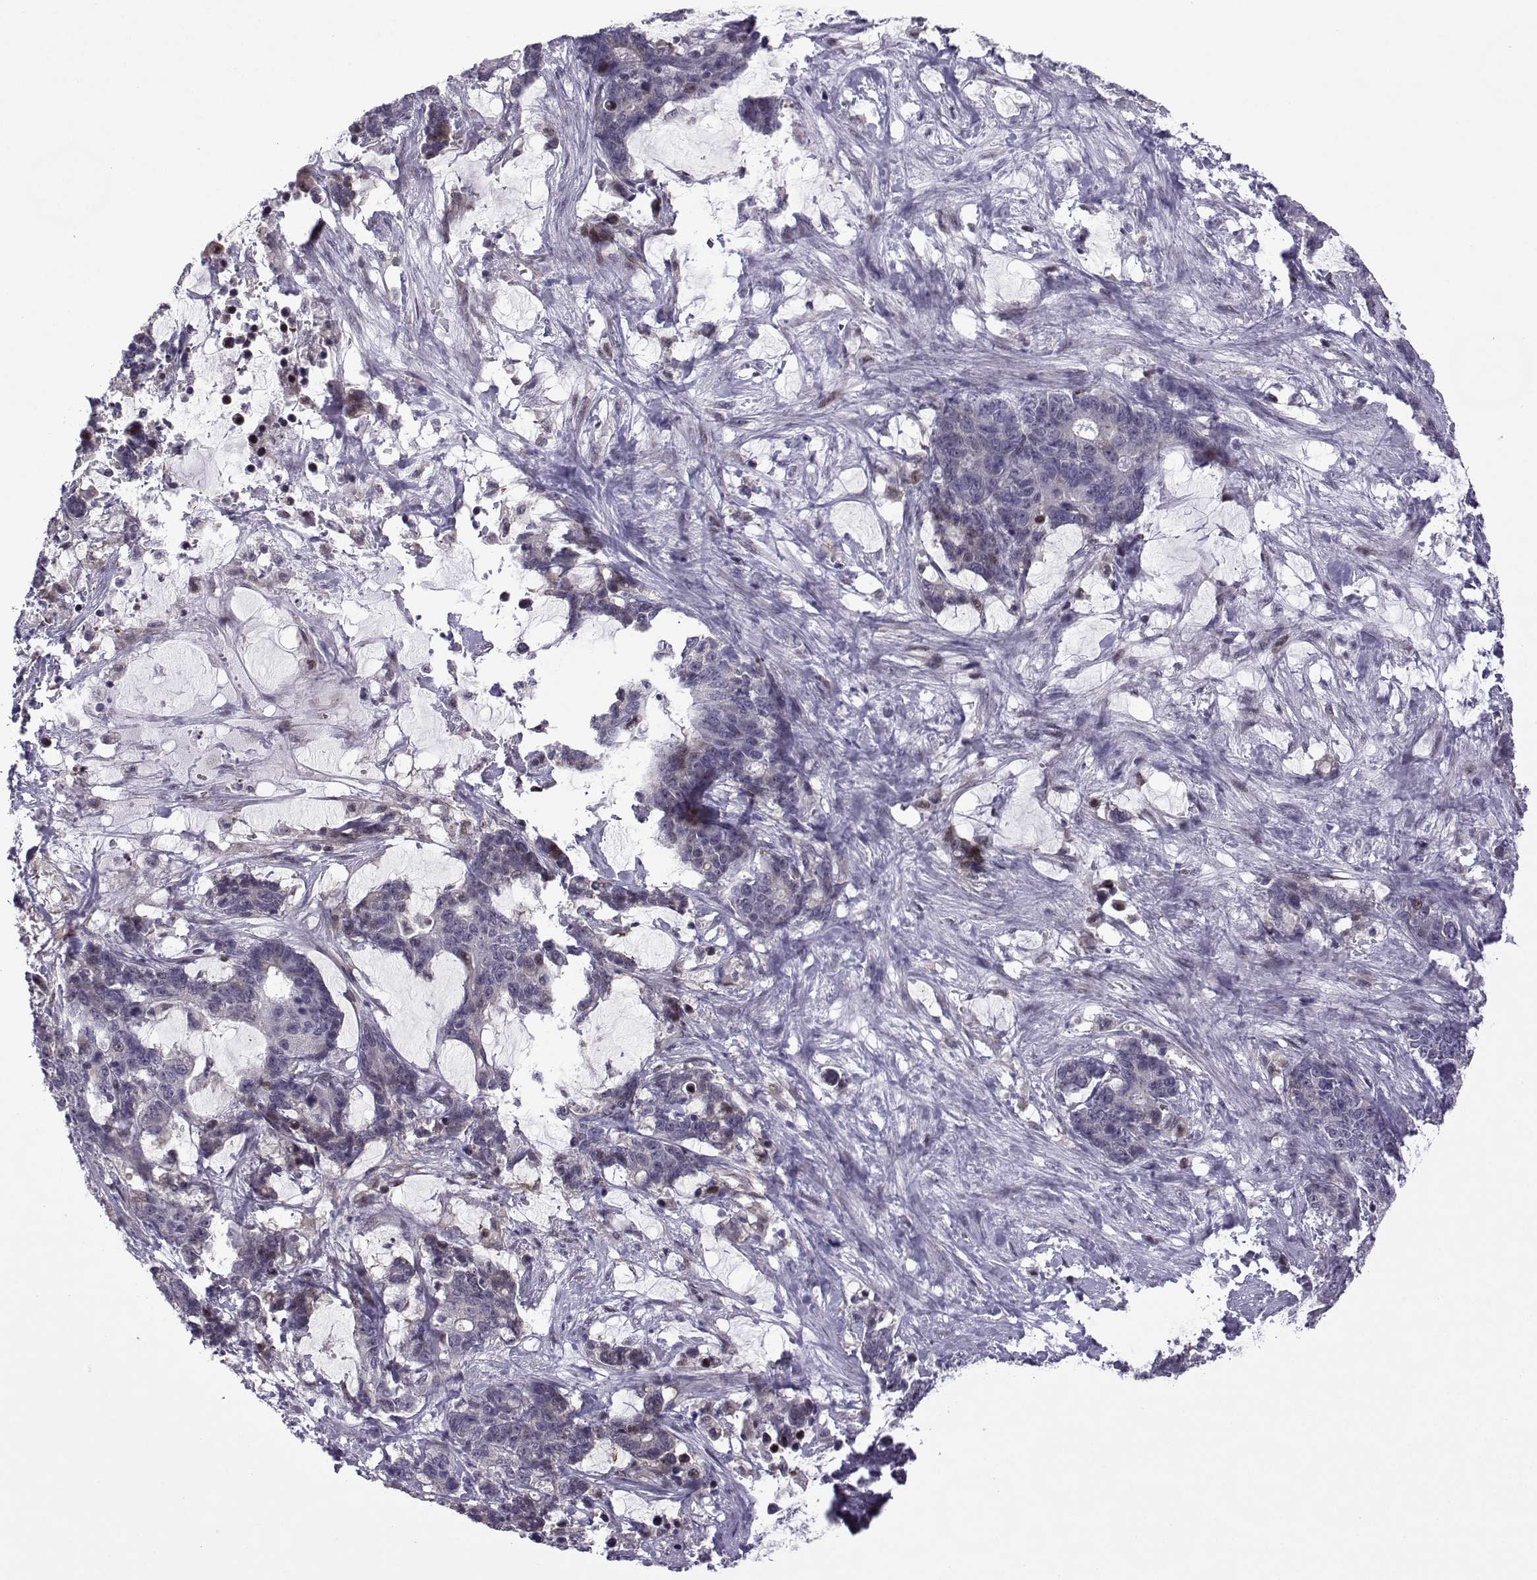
{"staining": {"intensity": "negative", "quantity": "none", "location": "none"}, "tissue": "stomach cancer", "cell_type": "Tumor cells", "image_type": "cancer", "snomed": [{"axis": "morphology", "description": "Normal tissue, NOS"}, {"axis": "morphology", "description": "Adenocarcinoma, NOS"}, {"axis": "topography", "description": "Stomach"}], "caption": "Tumor cells show no significant protein expression in stomach cancer (adenocarcinoma).", "gene": "FGF3", "patient": {"sex": "female", "age": 64}}